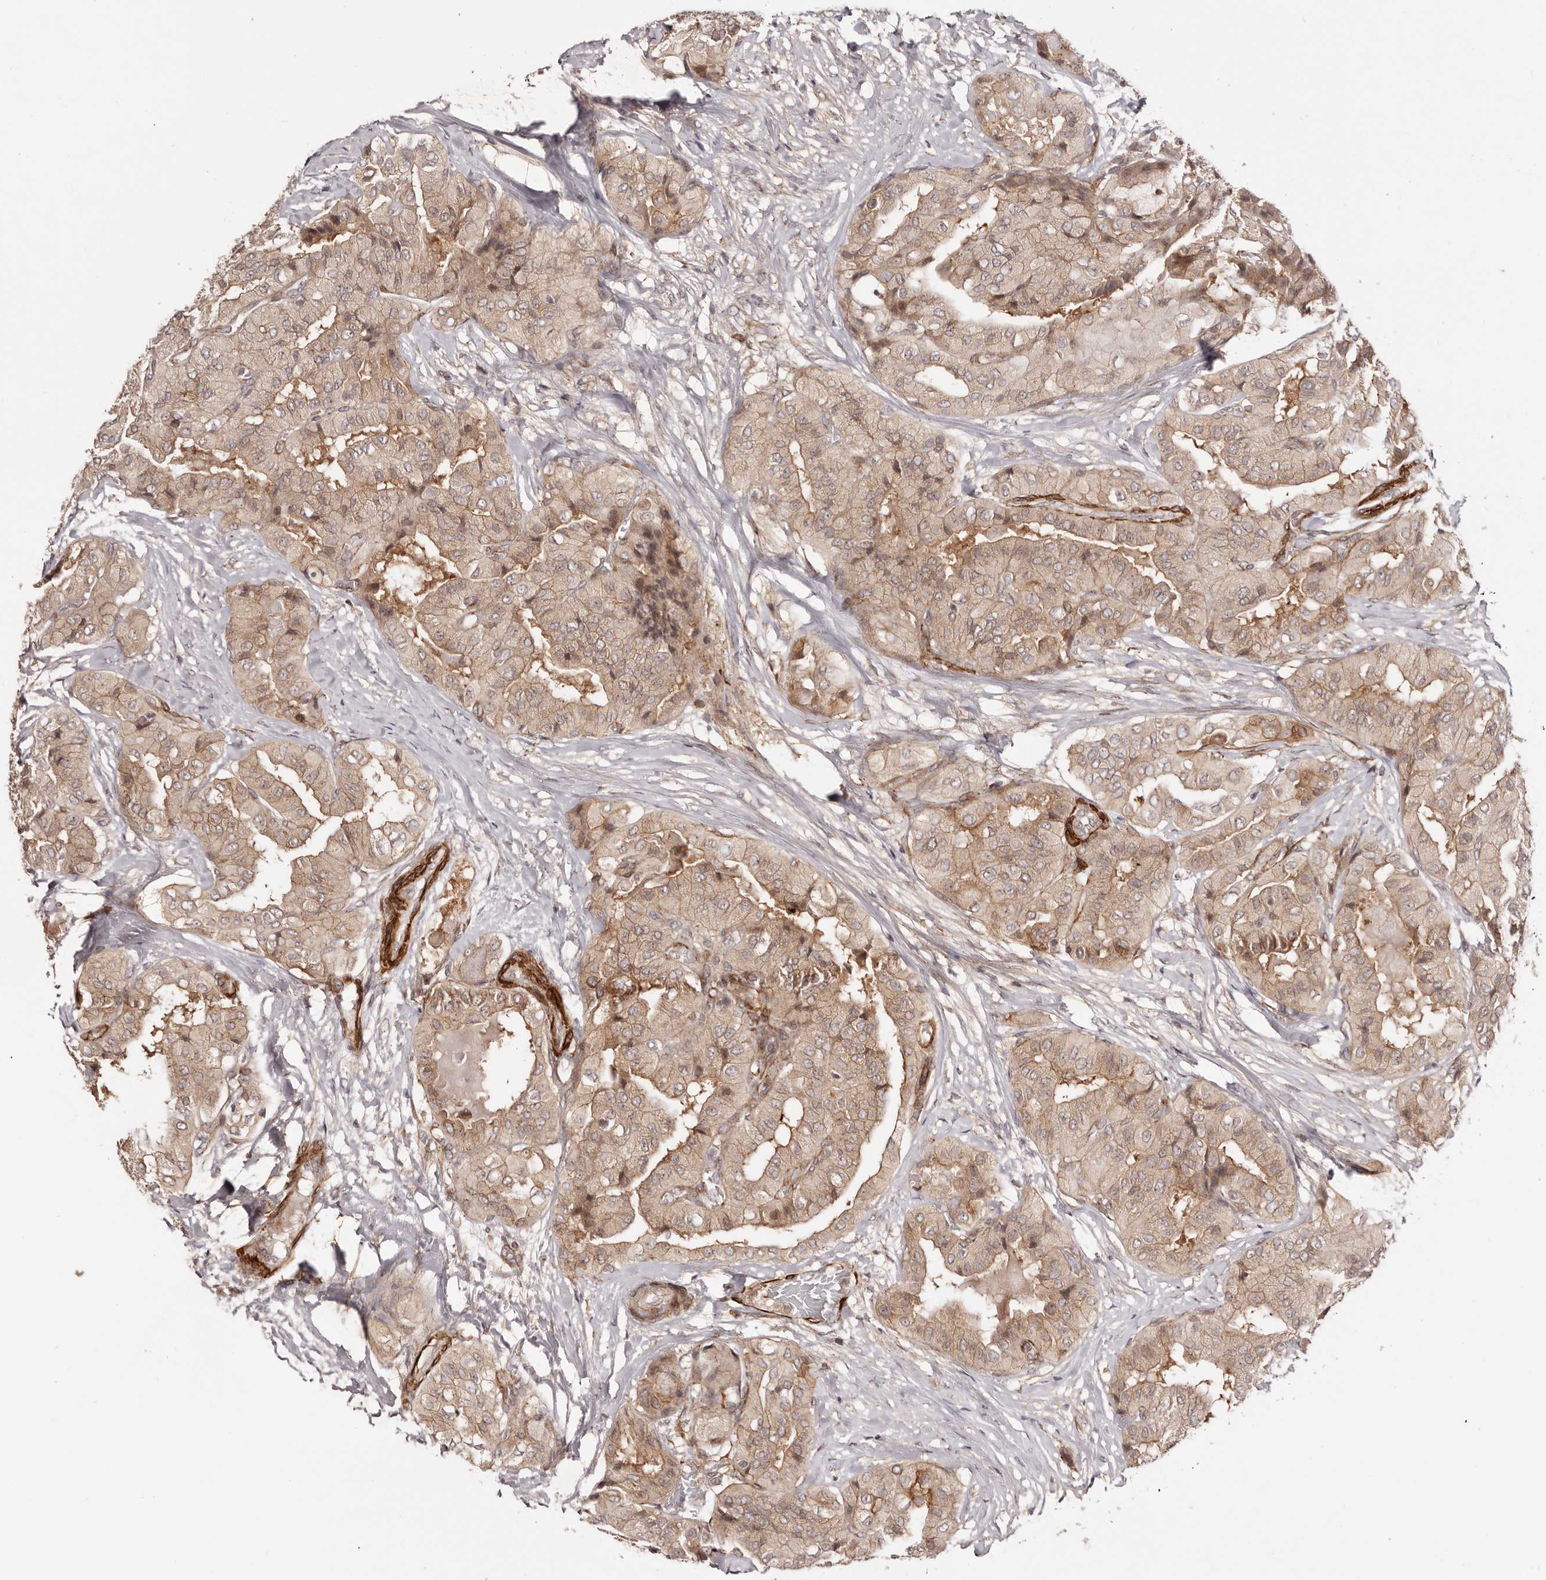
{"staining": {"intensity": "moderate", "quantity": ">75%", "location": "cytoplasmic/membranous"}, "tissue": "thyroid cancer", "cell_type": "Tumor cells", "image_type": "cancer", "snomed": [{"axis": "morphology", "description": "Papillary adenocarcinoma, NOS"}, {"axis": "topography", "description": "Thyroid gland"}], "caption": "Protein analysis of thyroid cancer tissue exhibits moderate cytoplasmic/membranous expression in about >75% of tumor cells.", "gene": "MICAL2", "patient": {"sex": "female", "age": 59}}